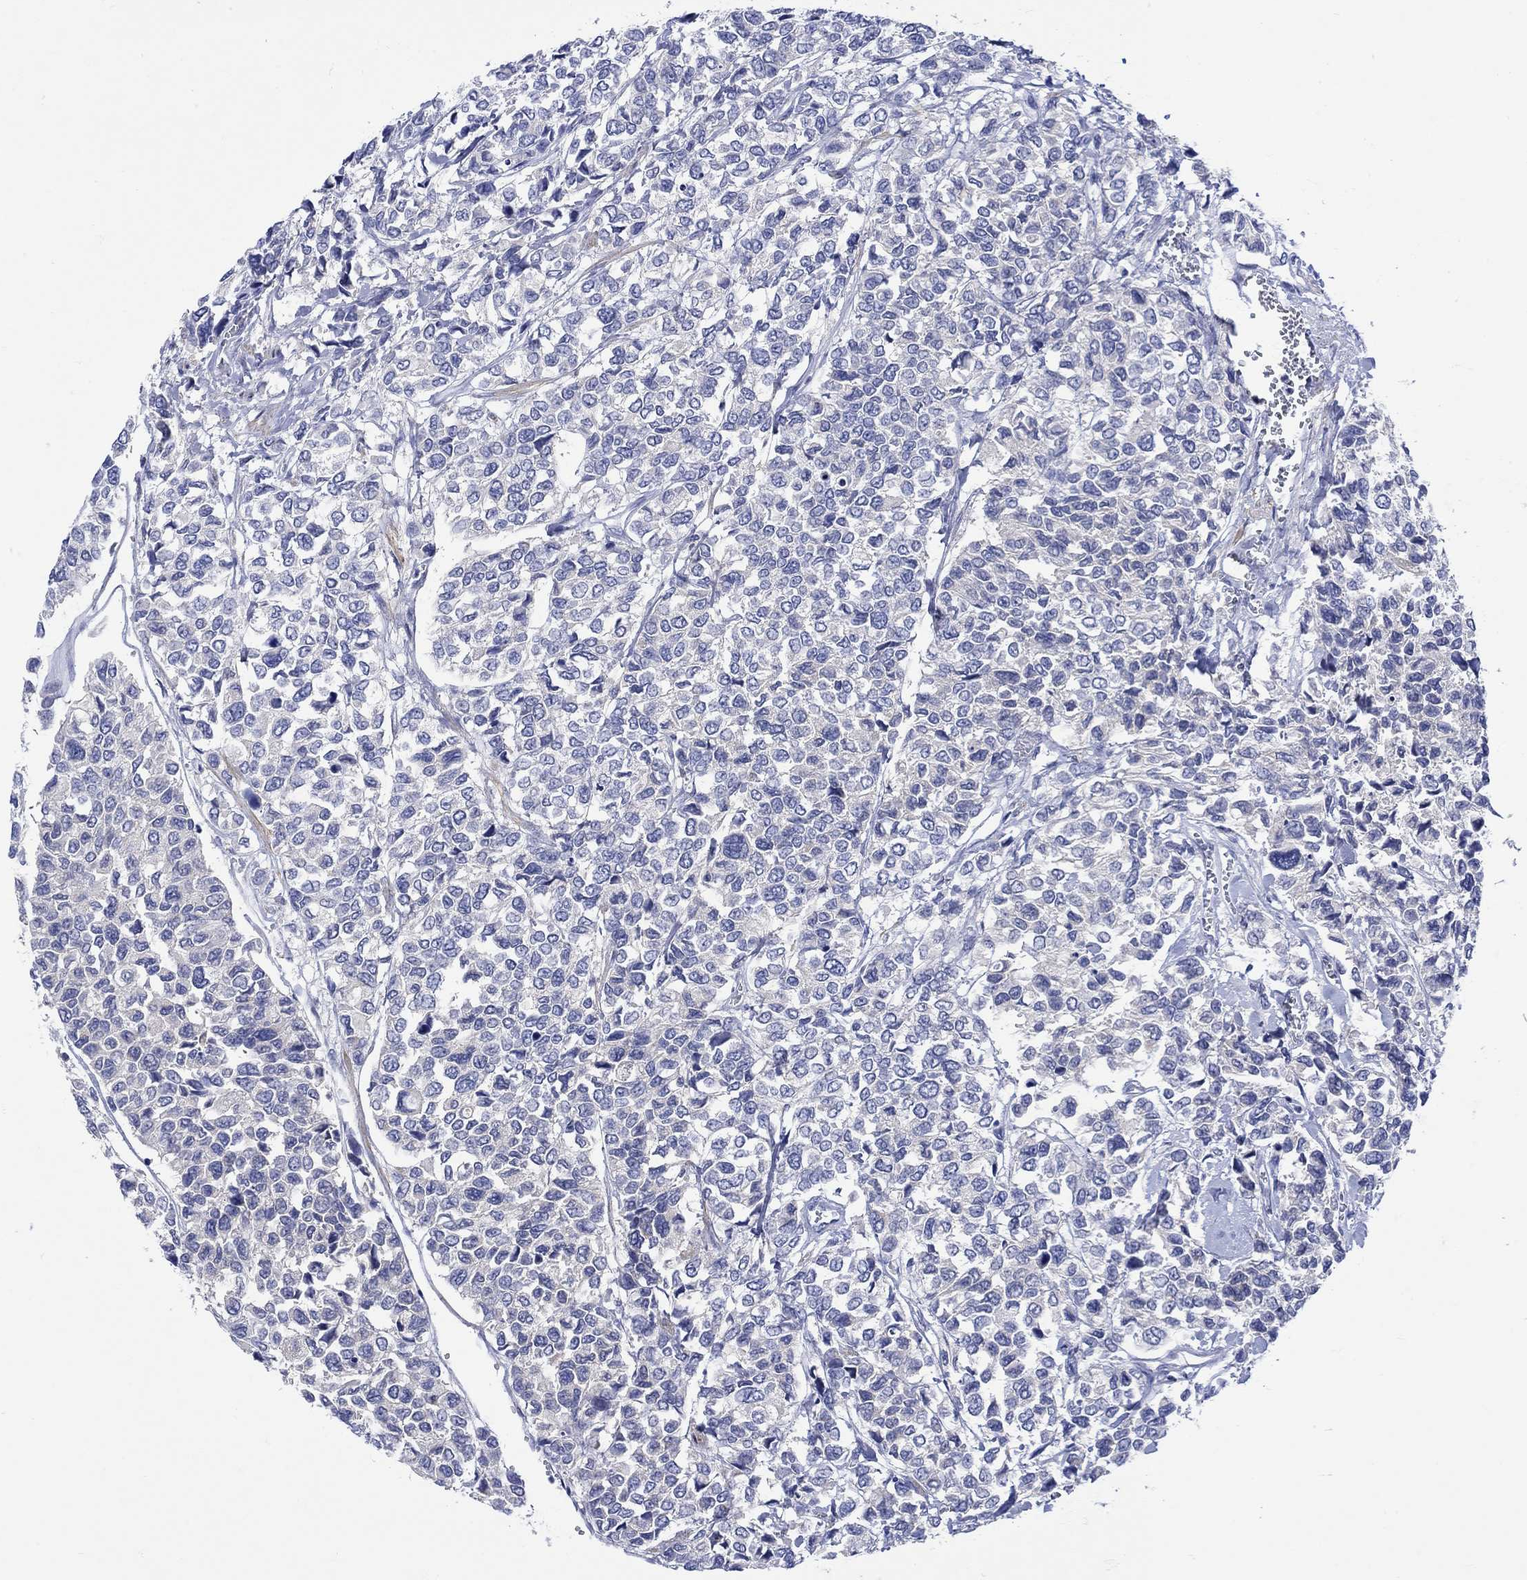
{"staining": {"intensity": "negative", "quantity": "none", "location": "none"}, "tissue": "urothelial cancer", "cell_type": "Tumor cells", "image_type": "cancer", "snomed": [{"axis": "morphology", "description": "Urothelial carcinoma, High grade"}, {"axis": "topography", "description": "Urinary bladder"}], "caption": "Immunohistochemistry (IHC) image of neoplastic tissue: human urothelial carcinoma (high-grade) stained with DAB shows no significant protein positivity in tumor cells.", "gene": "MSI1", "patient": {"sex": "male", "age": 77}}